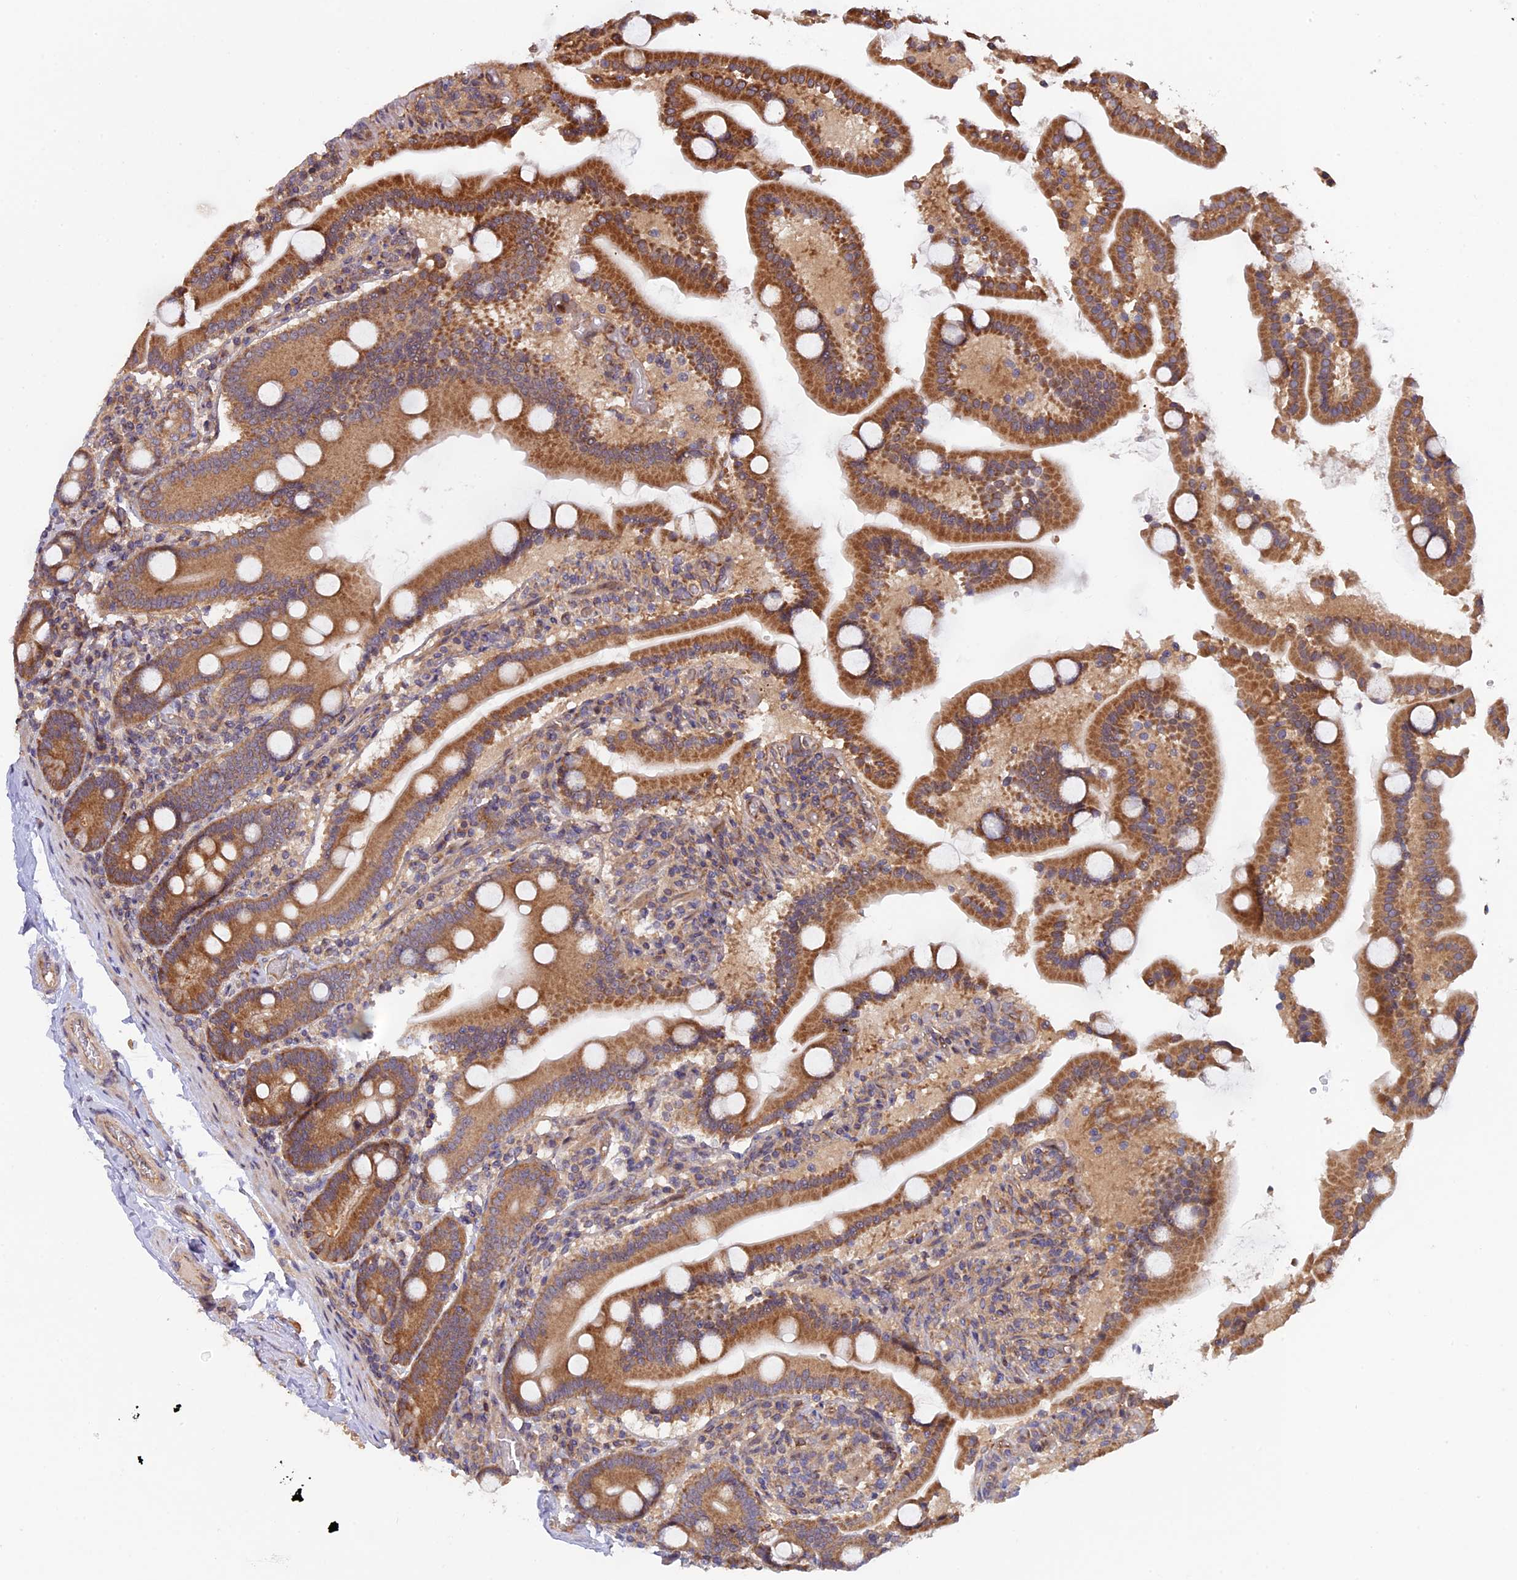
{"staining": {"intensity": "strong", "quantity": ">75%", "location": "cytoplasmic/membranous"}, "tissue": "duodenum", "cell_type": "Glandular cells", "image_type": "normal", "snomed": [{"axis": "morphology", "description": "Normal tissue, NOS"}, {"axis": "topography", "description": "Duodenum"}], "caption": "Protein staining exhibits strong cytoplasmic/membranous staining in about >75% of glandular cells in unremarkable duodenum. The protein is stained brown, and the nuclei are stained in blue (DAB IHC with brightfield microscopy, high magnification).", "gene": "FERMT1", "patient": {"sex": "male", "age": 55}}